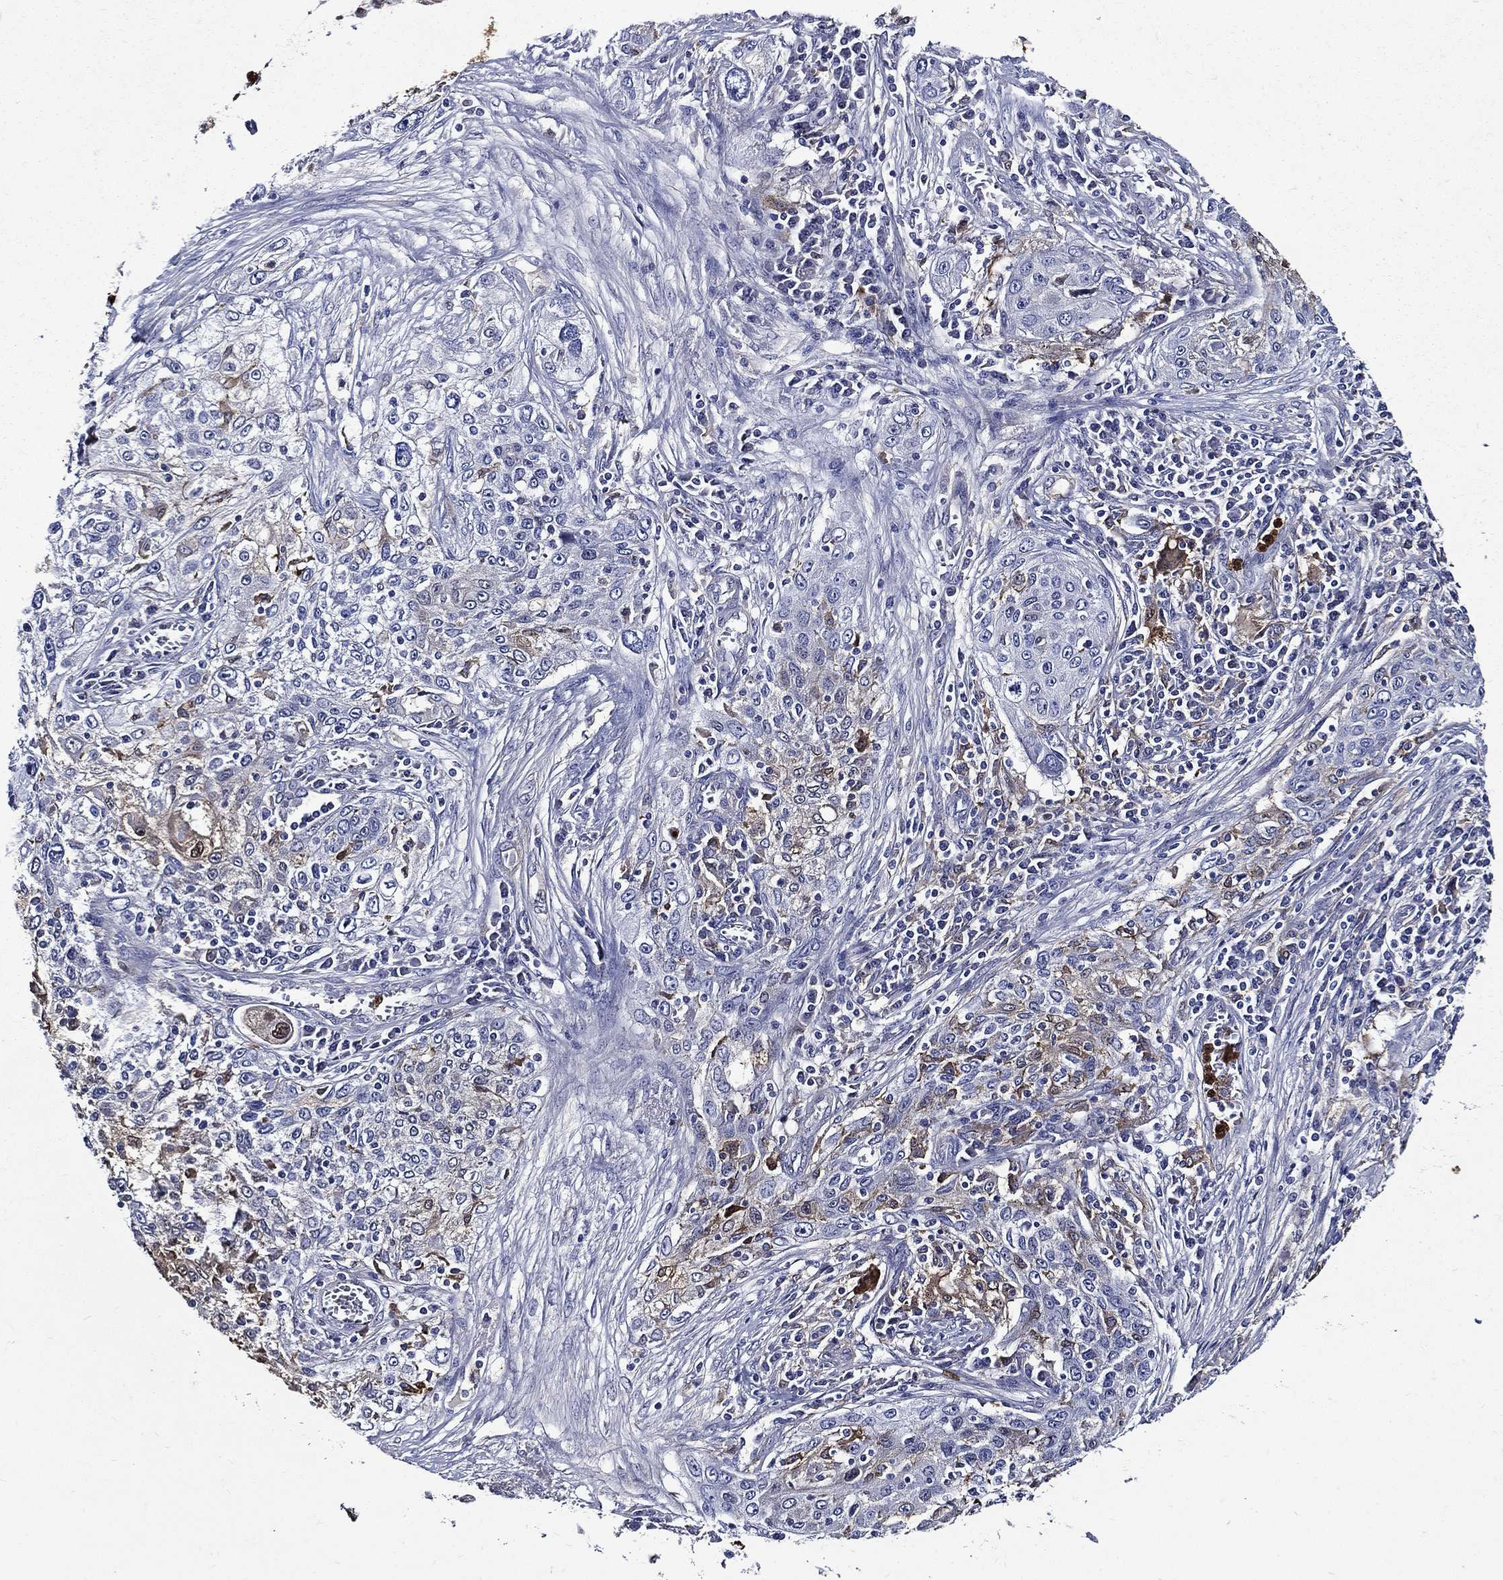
{"staining": {"intensity": "moderate", "quantity": "<25%", "location": "cytoplasmic/membranous"}, "tissue": "lung cancer", "cell_type": "Tumor cells", "image_type": "cancer", "snomed": [{"axis": "morphology", "description": "Squamous cell carcinoma, NOS"}, {"axis": "topography", "description": "Lung"}], "caption": "IHC photomicrograph of neoplastic tissue: human lung cancer (squamous cell carcinoma) stained using immunohistochemistry (IHC) exhibits low levels of moderate protein expression localized specifically in the cytoplasmic/membranous of tumor cells, appearing as a cytoplasmic/membranous brown color.", "gene": "GPR171", "patient": {"sex": "female", "age": 69}}